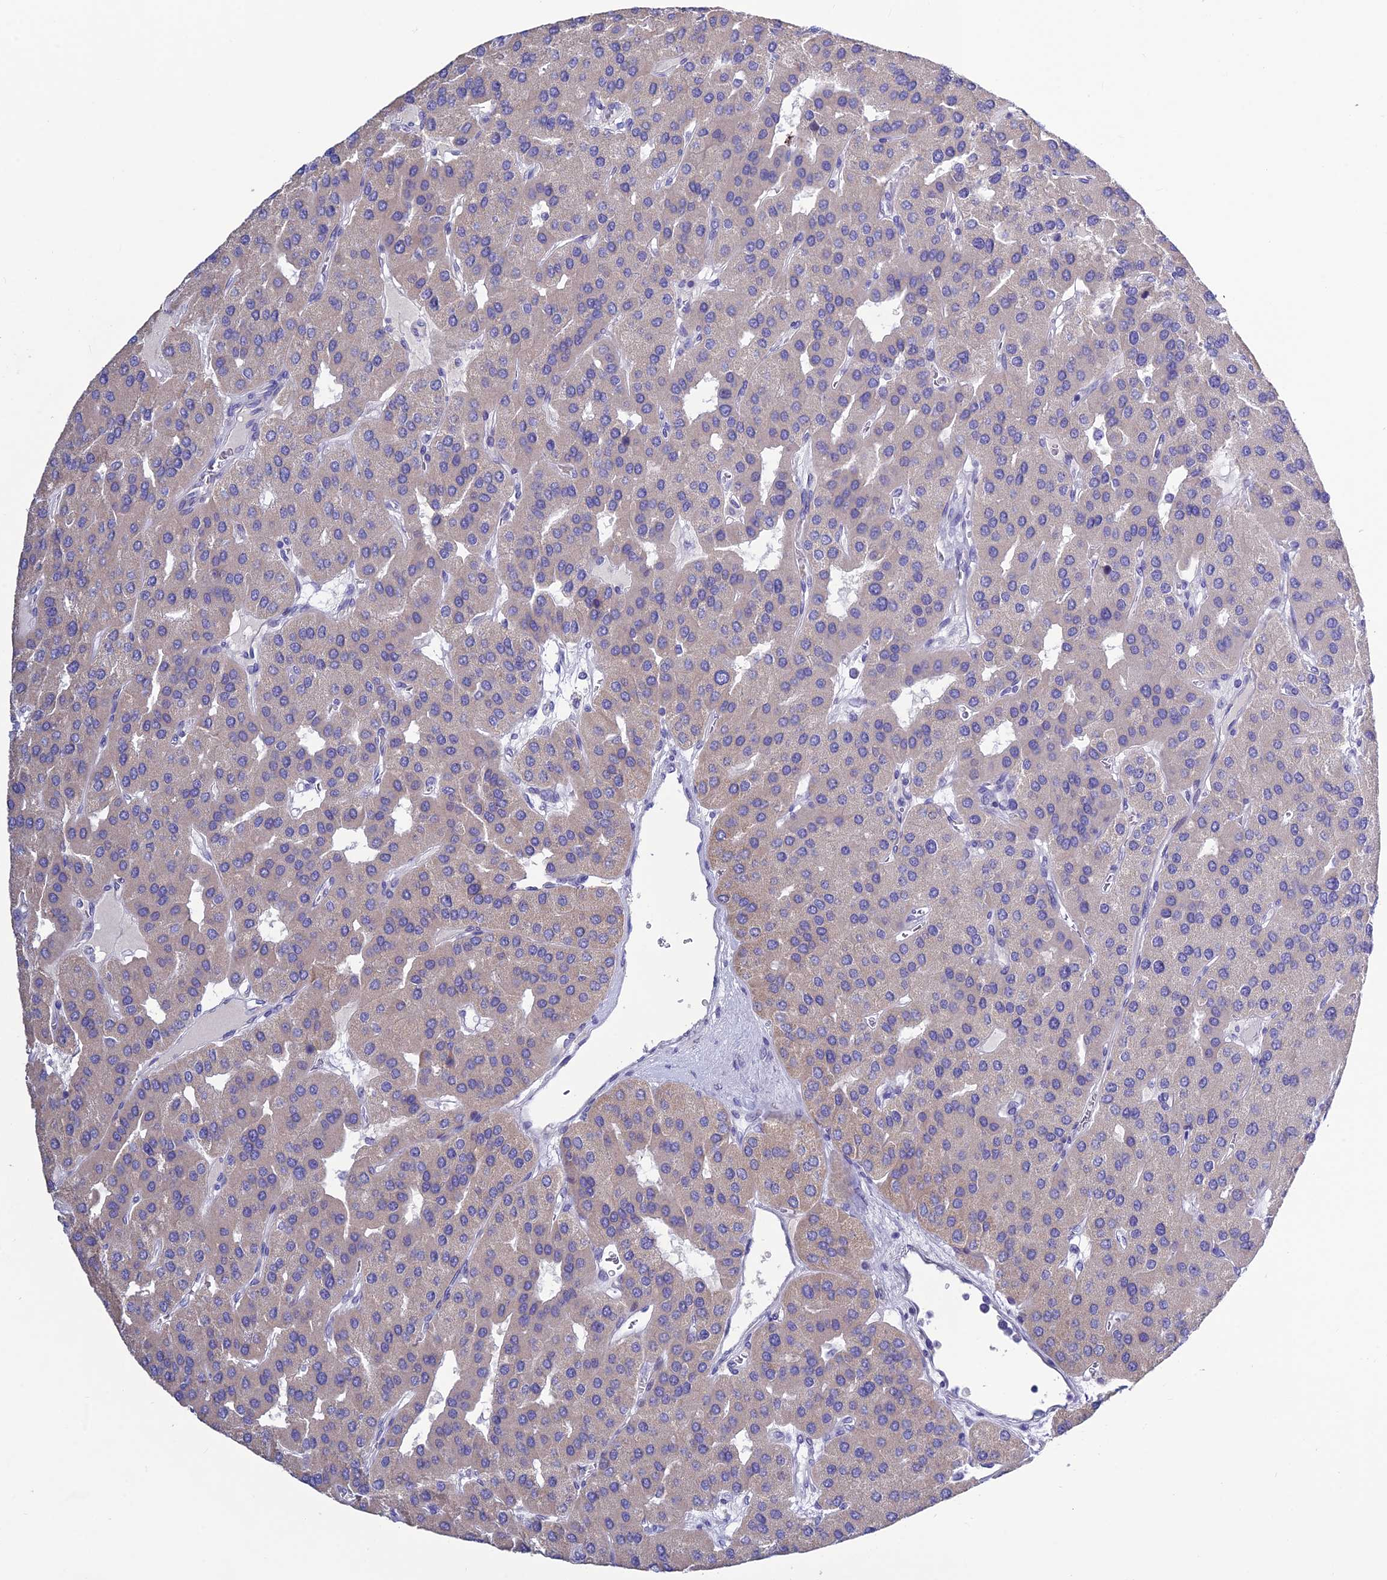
{"staining": {"intensity": "weak", "quantity": "<25%", "location": "cytoplasmic/membranous"}, "tissue": "parathyroid gland", "cell_type": "Glandular cells", "image_type": "normal", "snomed": [{"axis": "morphology", "description": "Normal tissue, NOS"}, {"axis": "morphology", "description": "Adenoma, NOS"}, {"axis": "topography", "description": "Parathyroid gland"}], "caption": "IHC histopathology image of normal parathyroid gland: parathyroid gland stained with DAB (3,3'-diaminobenzidine) exhibits no significant protein staining in glandular cells.", "gene": "BHMT2", "patient": {"sex": "female", "age": 86}}